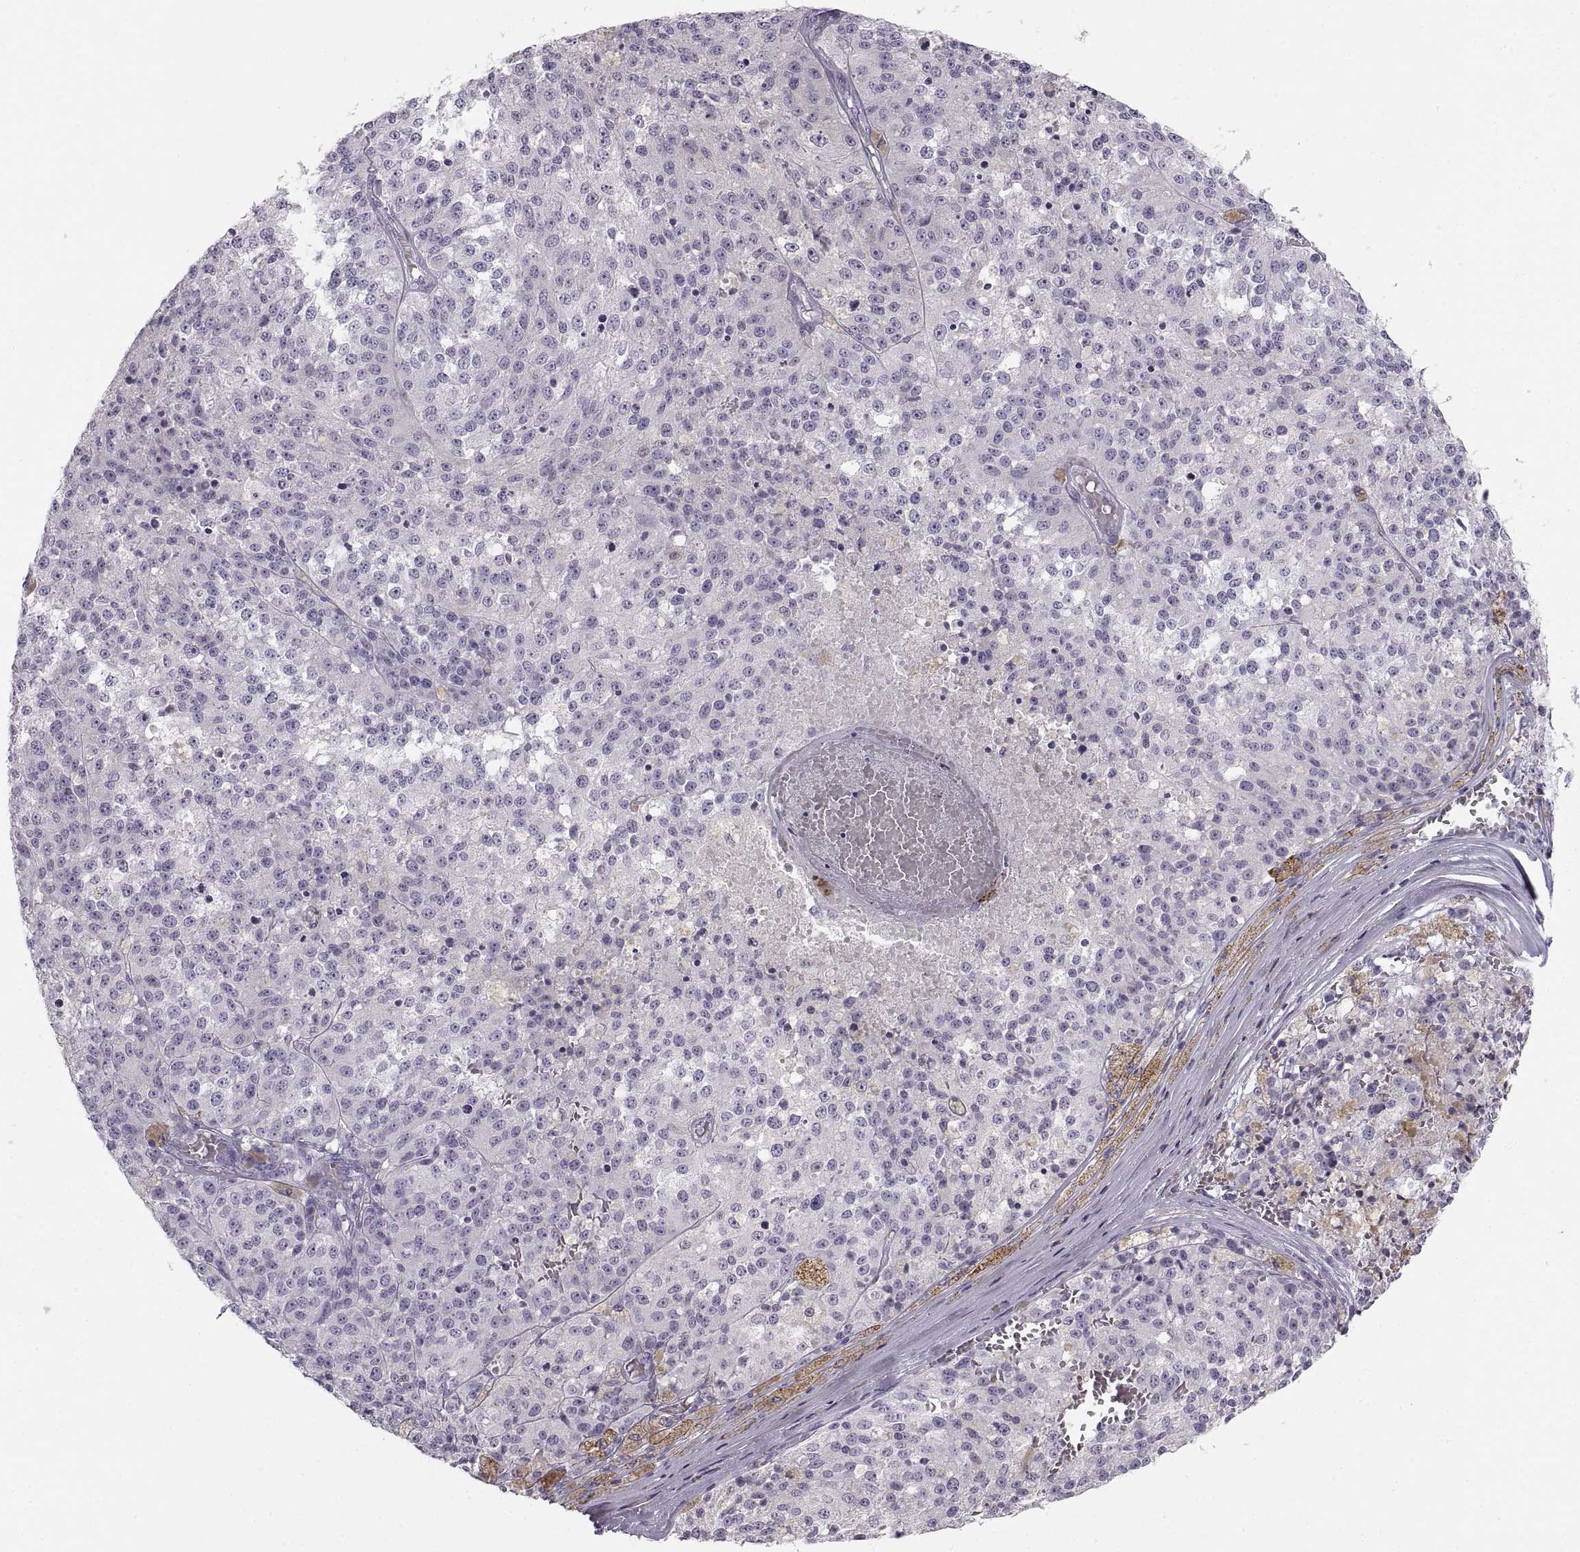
{"staining": {"intensity": "negative", "quantity": "none", "location": "none"}, "tissue": "melanoma", "cell_type": "Tumor cells", "image_type": "cancer", "snomed": [{"axis": "morphology", "description": "Malignant melanoma, Metastatic site"}, {"axis": "topography", "description": "Lymph node"}], "caption": "Tumor cells show no significant protein expression in melanoma.", "gene": "COL9A3", "patient": {"sex": "female", "age": 64}}